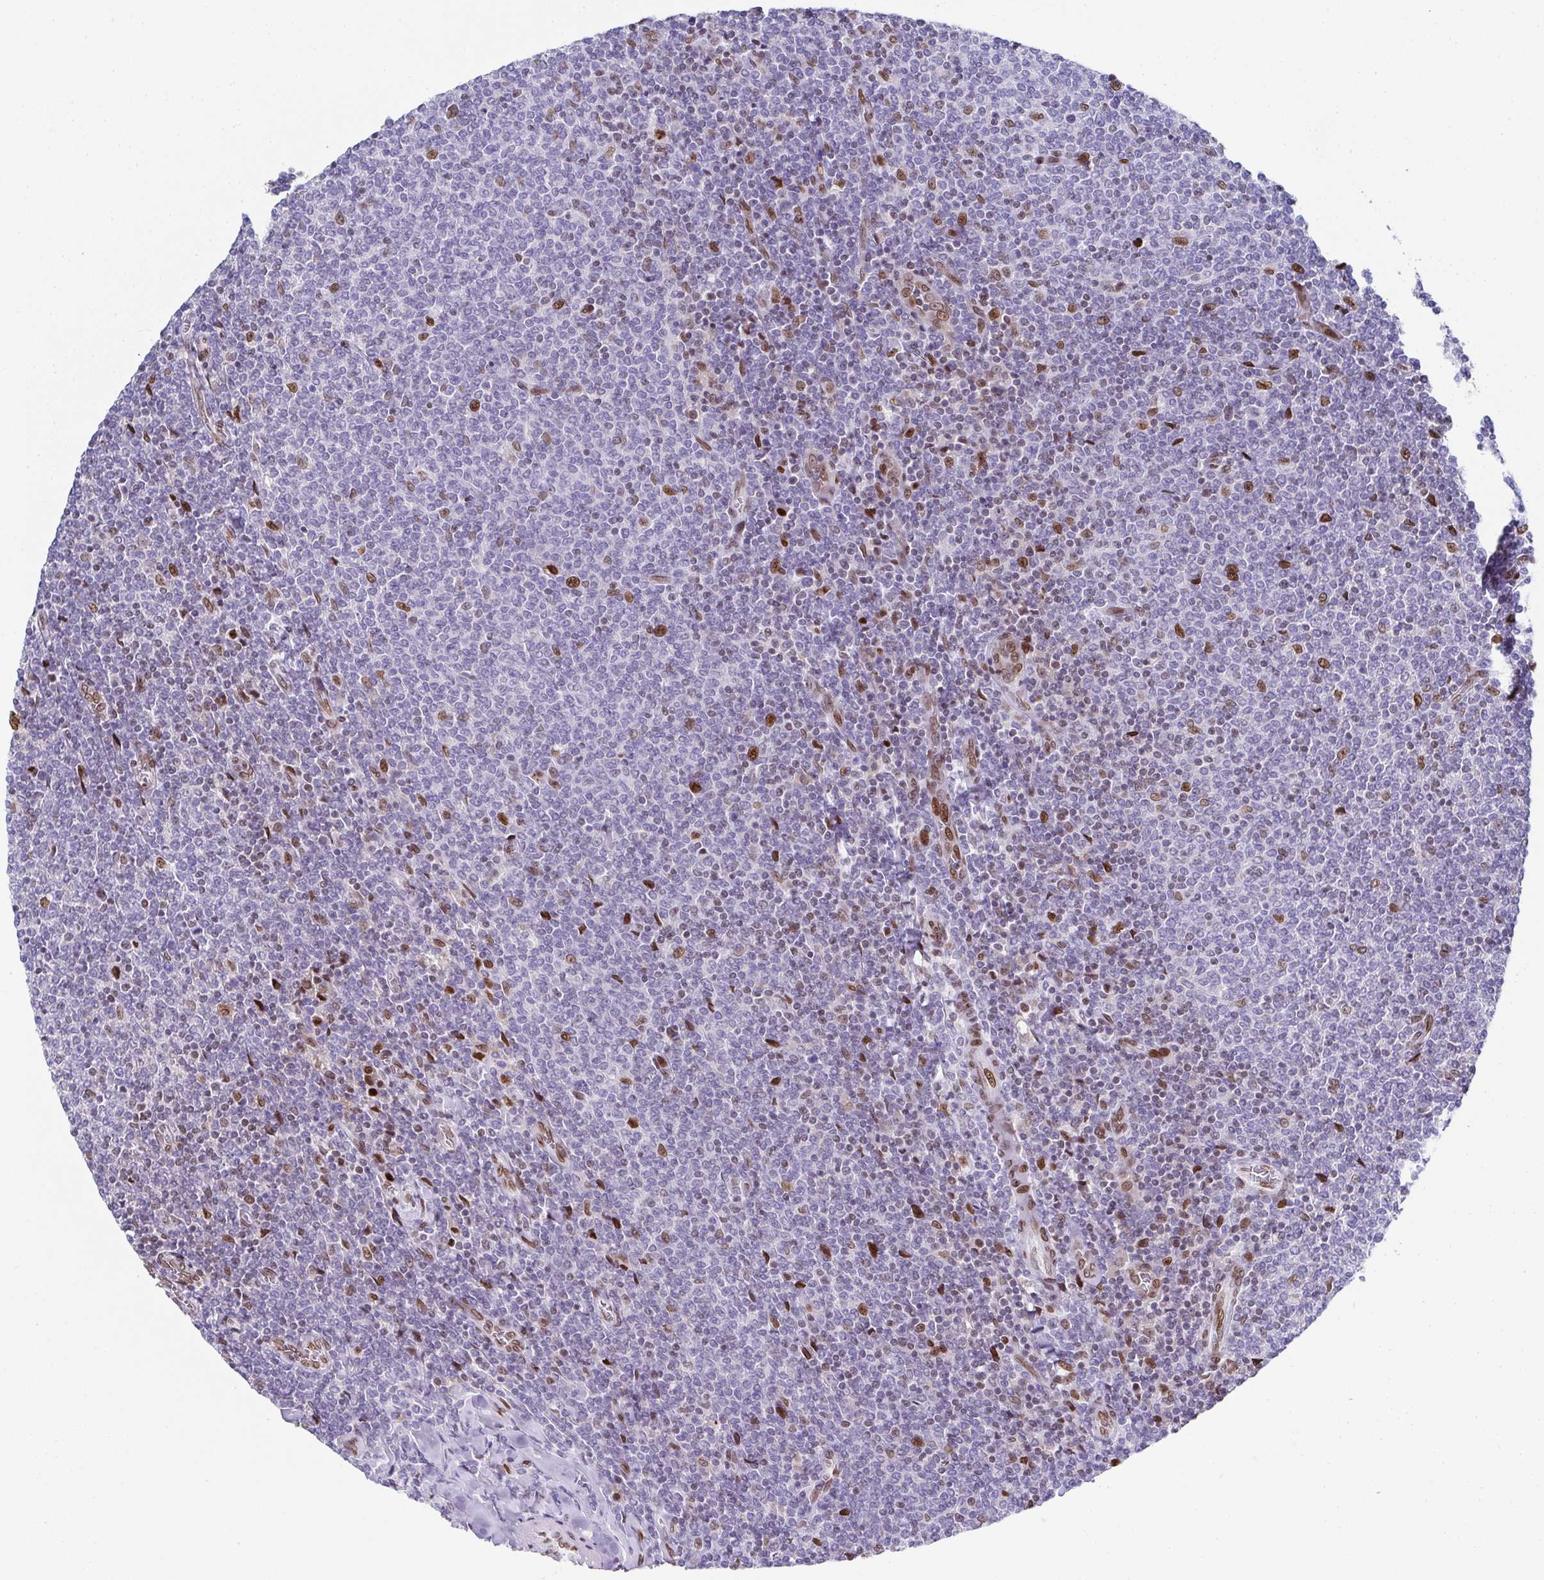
{"staining": {"intensity": "moderate", "quantity": "<25%", "location": "nuclear"}, "tissue": "lymphoma", "cell_type": "Tumor cells", "image_type": "cancer", "snomed": [{"axis": "morphology", "description": "Malignant lymphoma, non-Hodgkin's type, Low grade"}, {"axis": "topography", "description": "Lymph node"}], "caption": "The photomicrograph demonstrates immunohistochemical staining of malignant lymphoma, non-Hodgkin's type (low-grade). There is moderate nuclear positivity is appreciated in approximately <25% of tumor cells.", "gene": "RB1", "patient": {"sex": "male", "age": 52}}